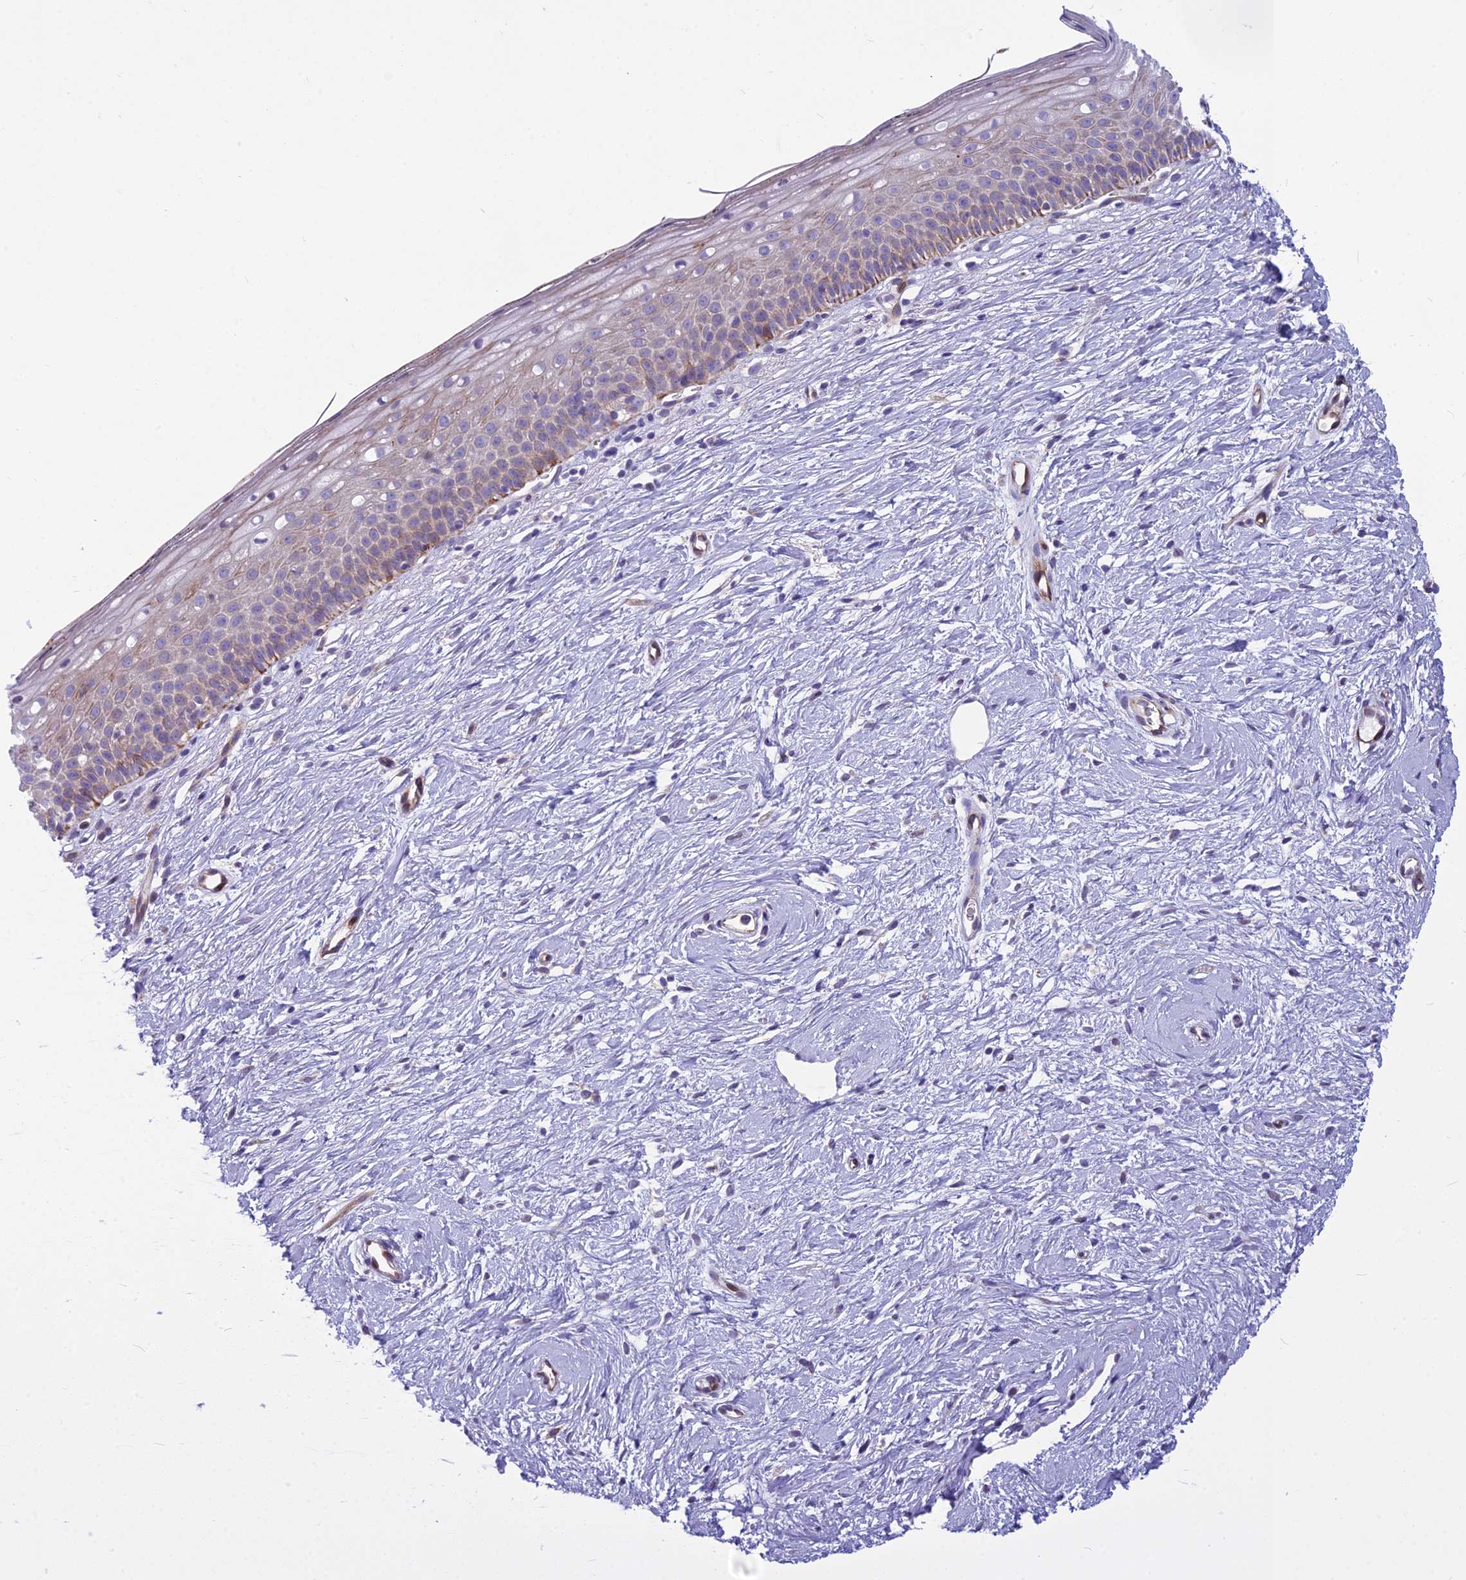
{"staining": {"intensity": "weak", "quantity": "25%-75%", "location": "cytoplasmic/membranous"}, "tissue": "cervix", "cell_type": "Glandular cells", "image_type": "normal", "snomed": [{"axis": "morphology", "description": "Normal tissue, NOS"}, {"axis": "topography", "description": "Cervix"}], "caption": "Cervix stained with a brown dye exhibits weak cytoplasmic/membranous positive staining in about 25%-75% of glandular cells.", "gene": "PCDHB14", "patient": {"sex": "female", "age": 57}}